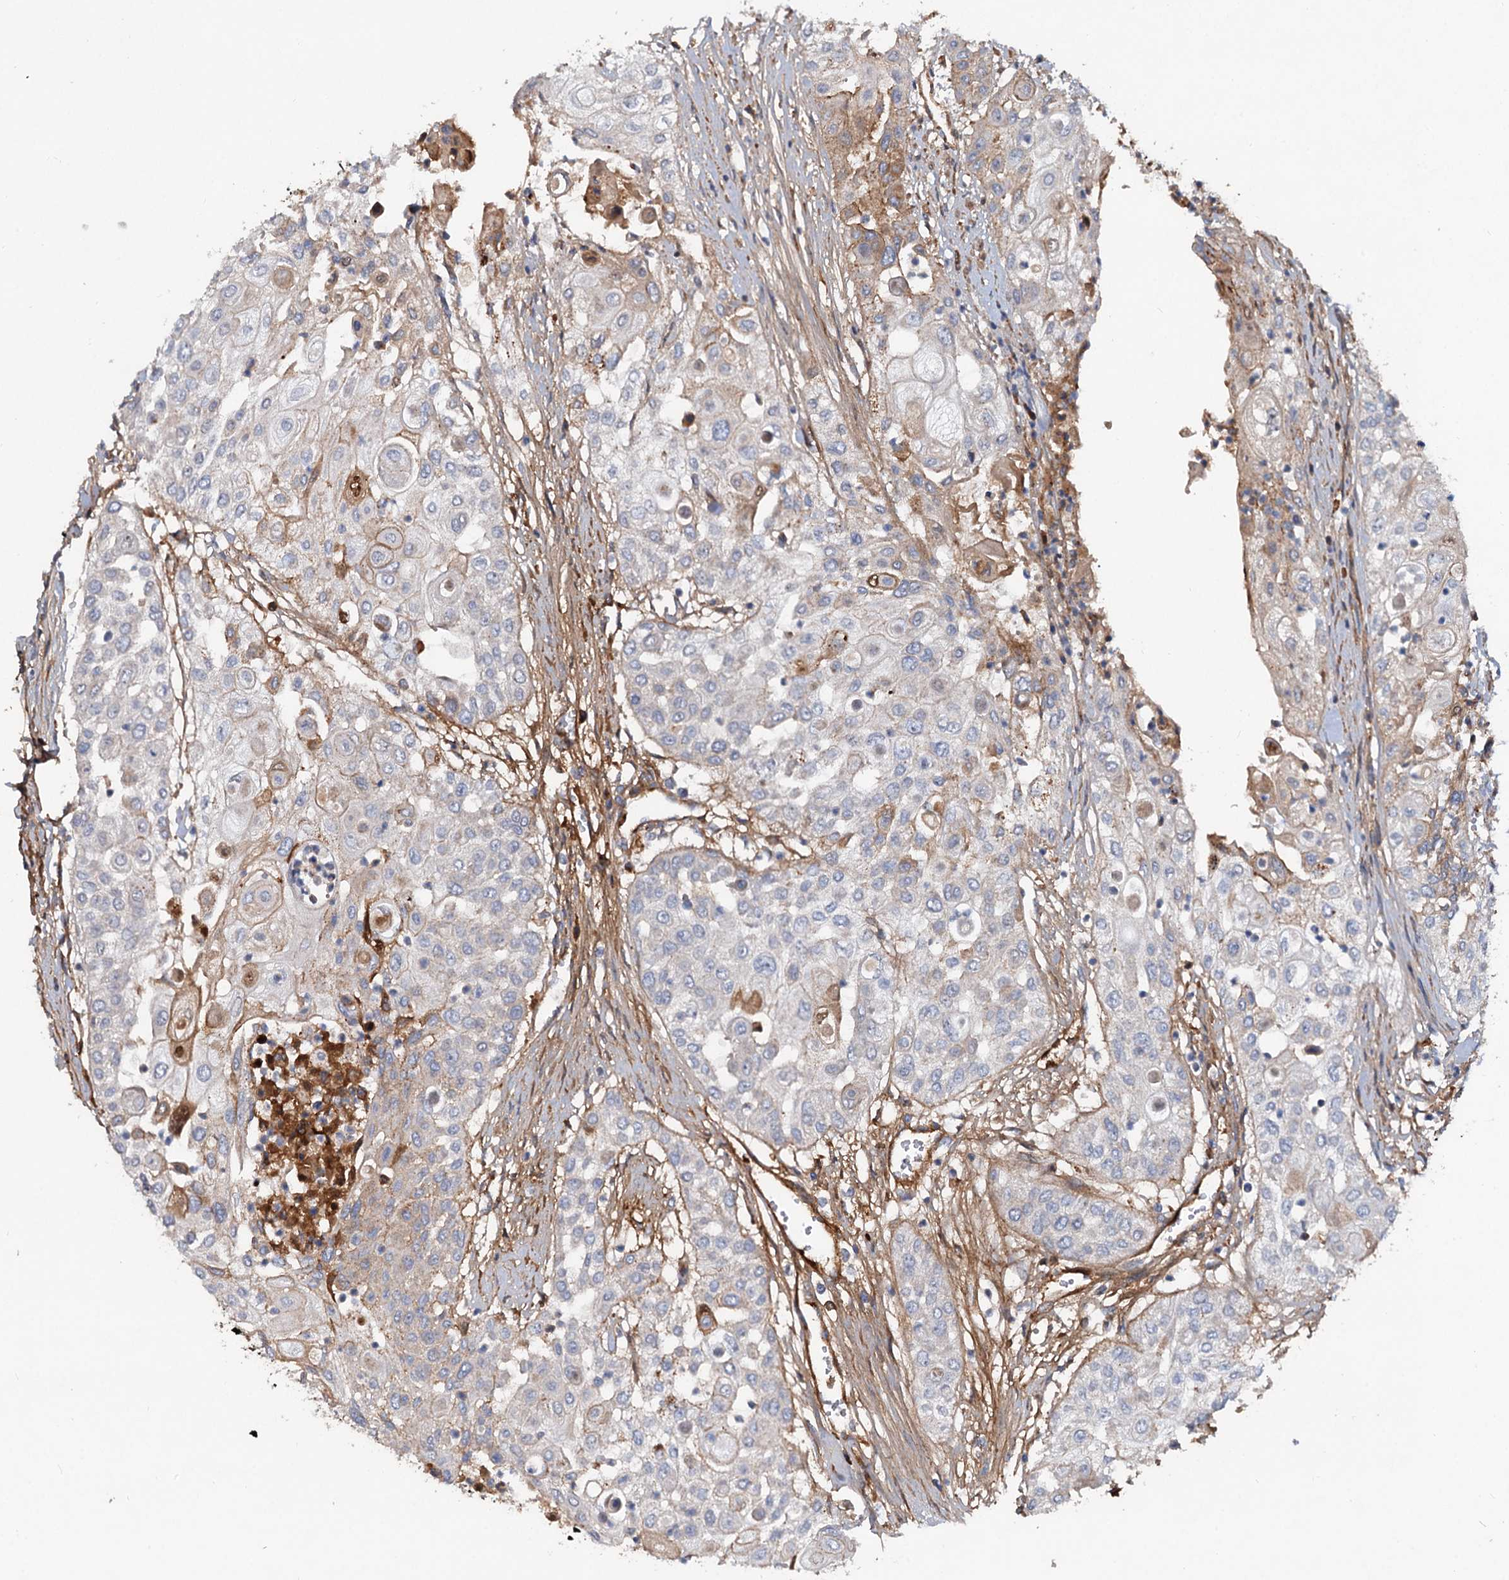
{"staining": {"intensity": "weak", "quantity": "<25%", "location": "cytoplasmic/membranous"}, "tissue": "urothelial cancer", "cell_type": "Tumor cells", "image_type": "cancer", "snomed": [{"axis": "morphology", "description": "Urothelial carcinoma, High grade"}, {"axis": "topography", "description": "Urinary bladder"}], "caption": "There is no significant staining in tumor cells of urothelial cancer.", "gene": "CHRD", "patient": {"sex": "female", "age": 79}}